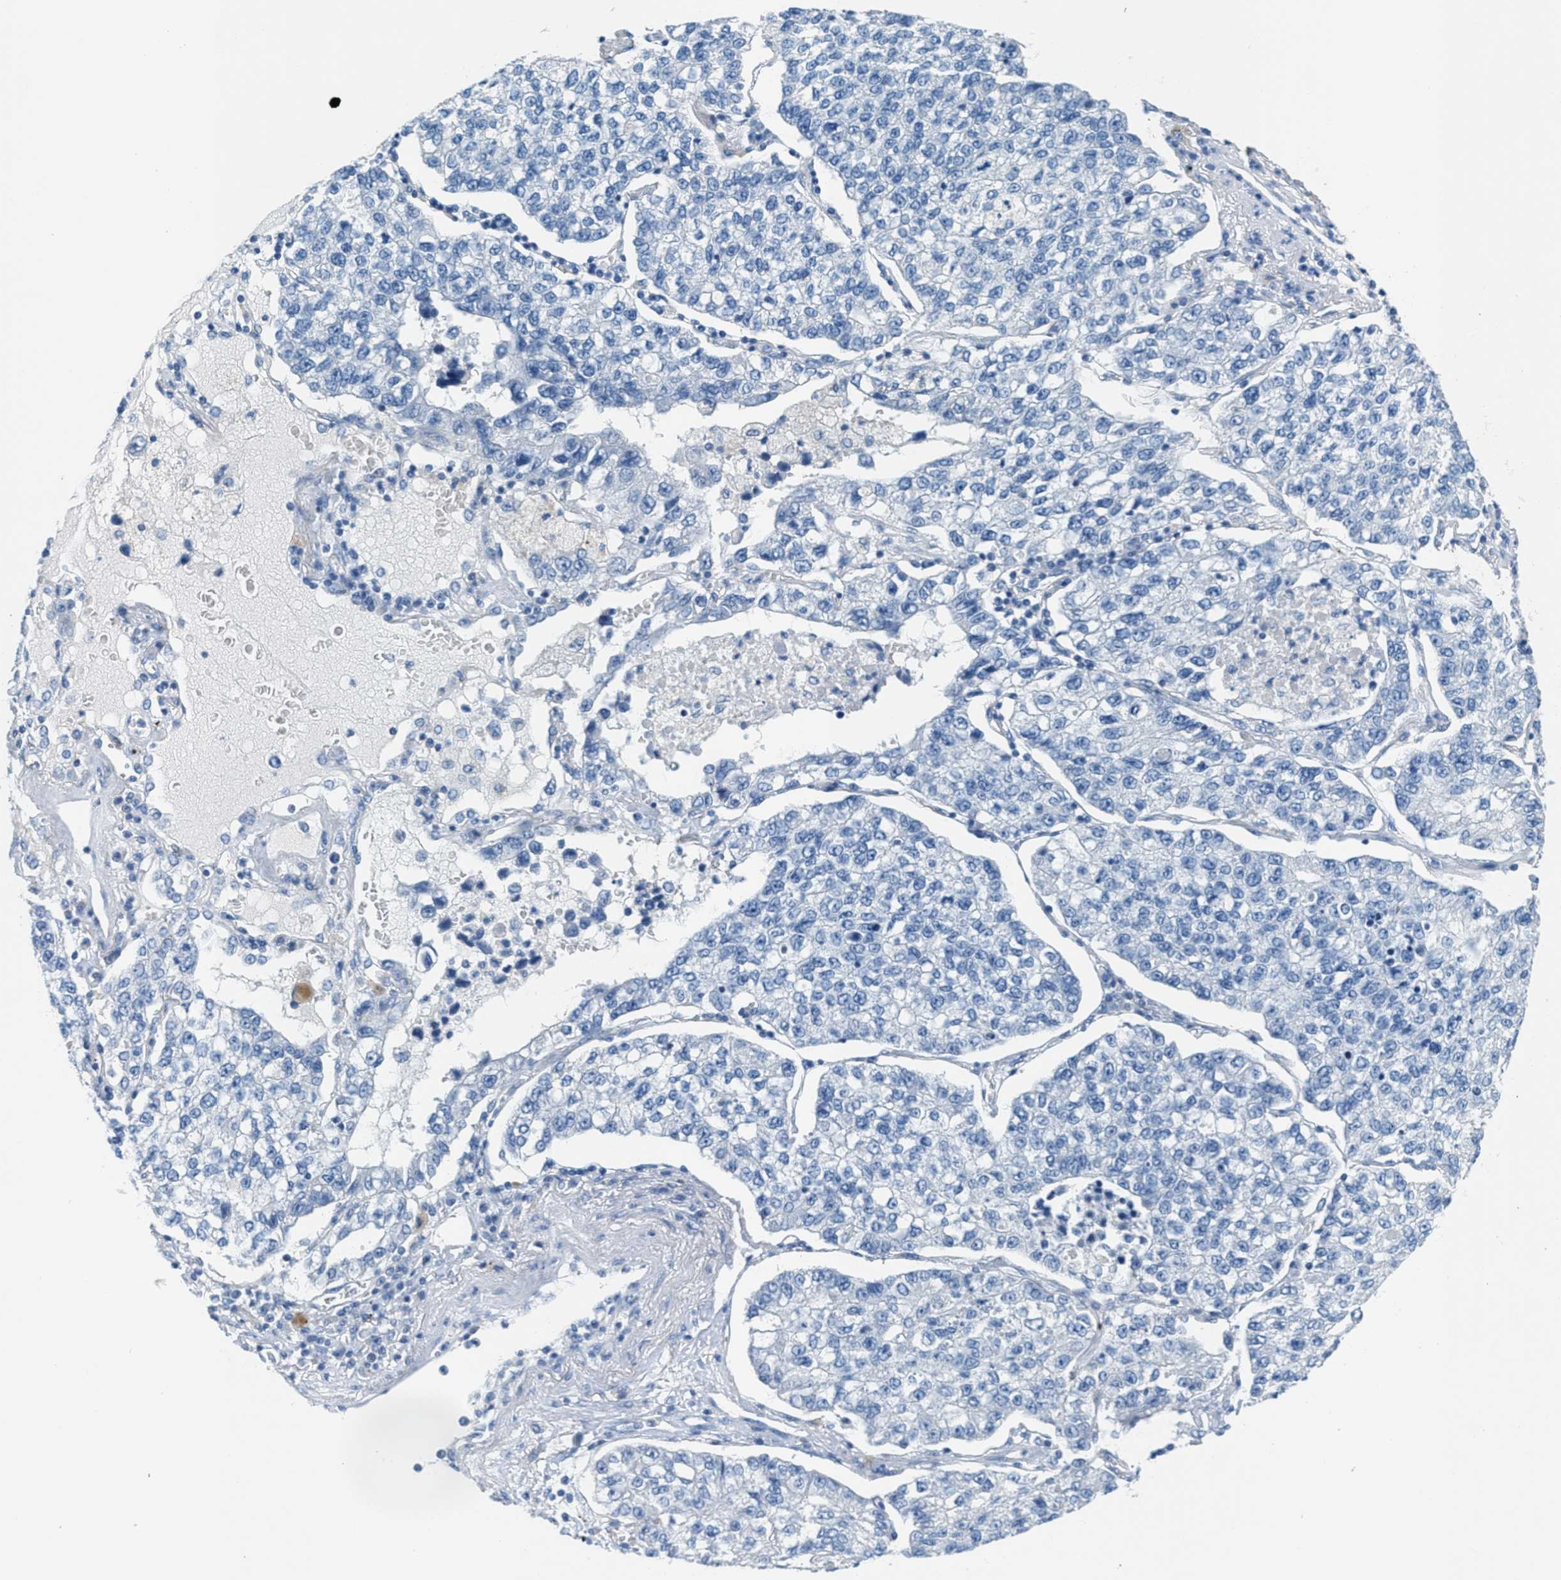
{"staining": {"intensity": "negative", "quantity": "none", "location": "none"}, "tissue": "lung cancer", "cell_type": "Tumor cells", "image_type": "cancer", "snomed": [{"axis": "morphology", "description": "Adenocarcinoma, NOS"}, {"axis": "topography", "description": "Lung"}], "caption": "IHC of lung cancer exhibits no staining in tumor cells.", "gene": "GALNT17", "patient": {"sex": "male", "age": 49}}